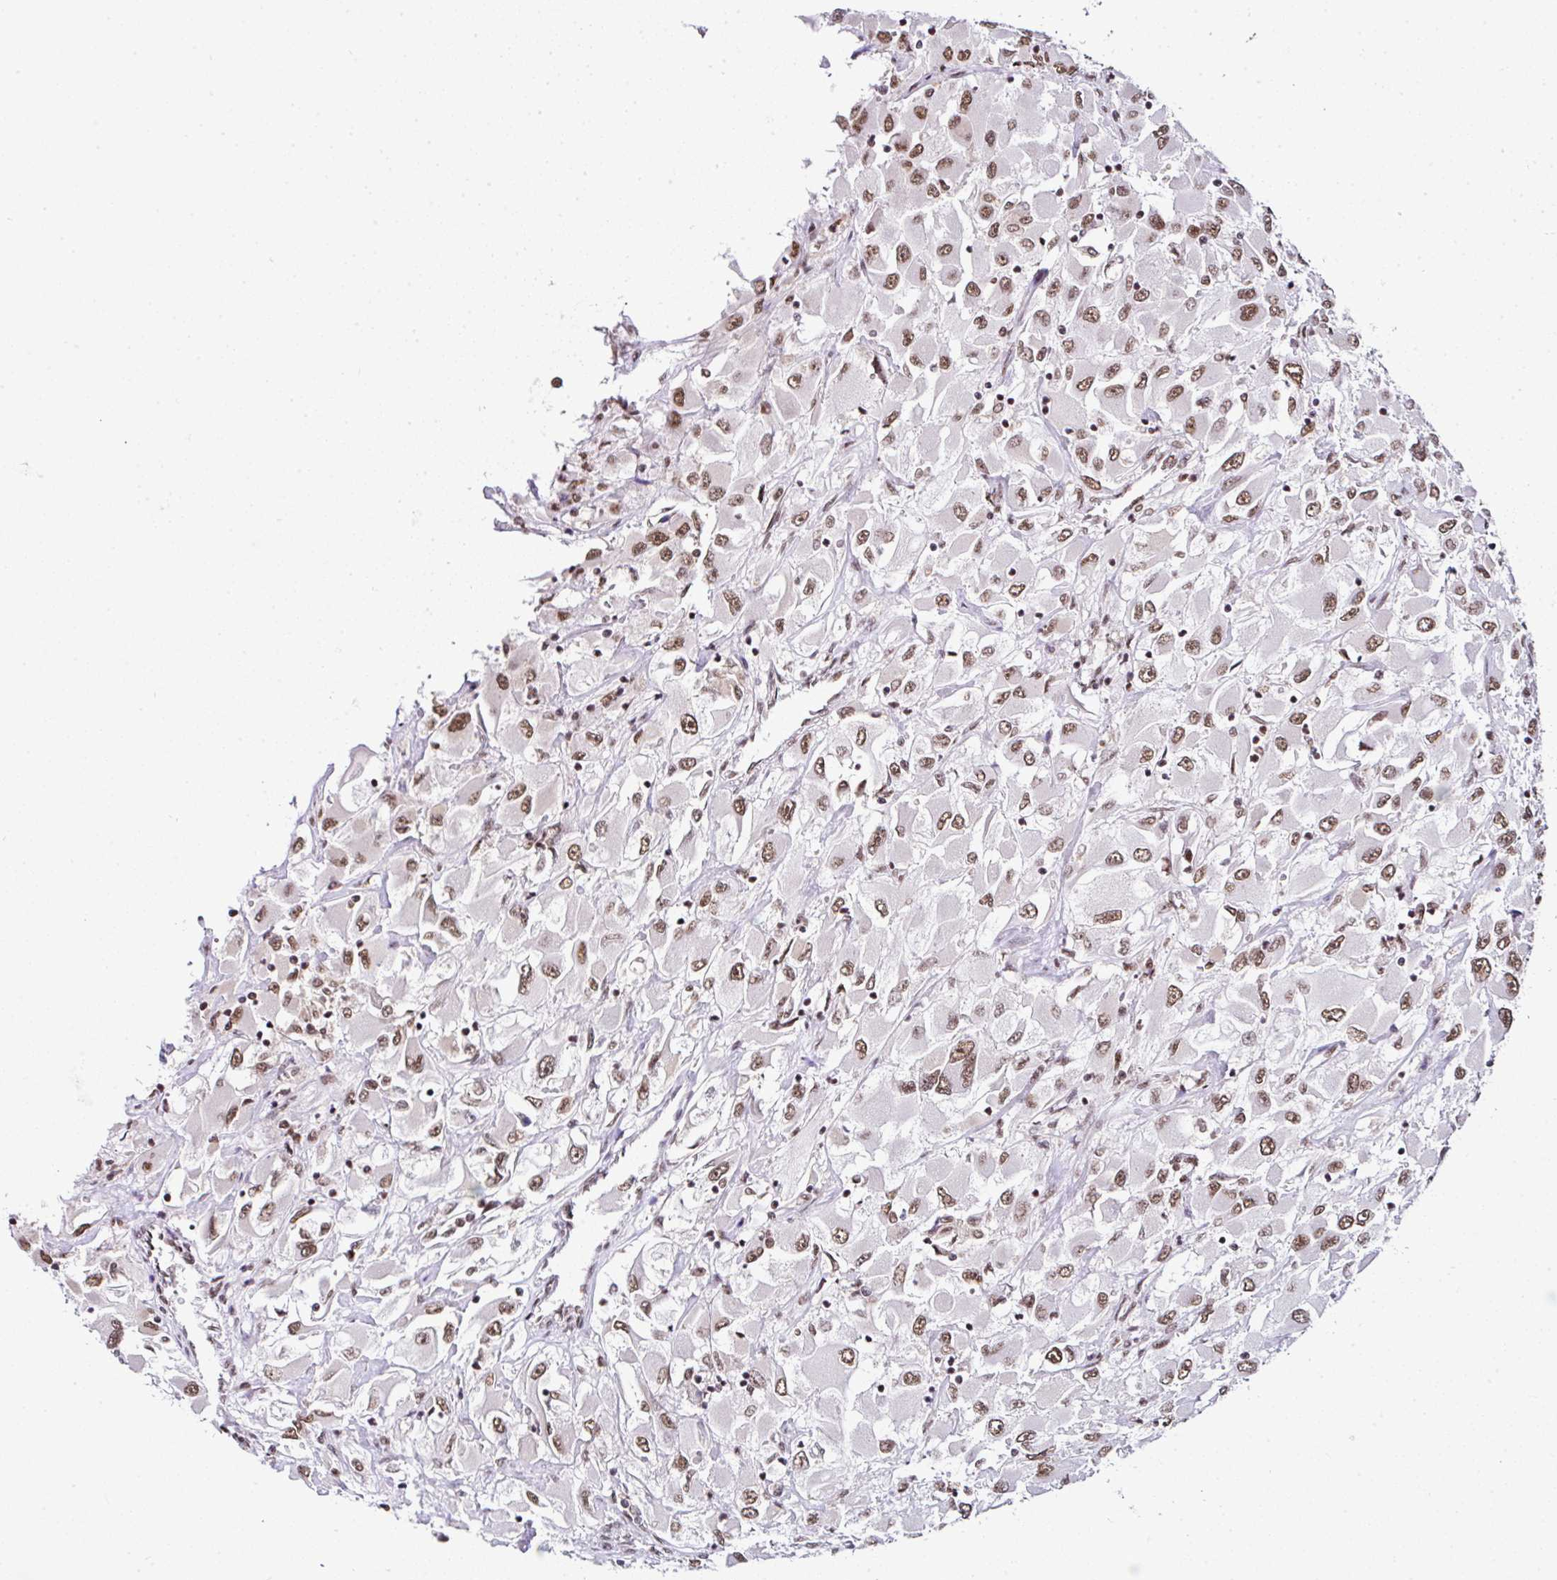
{"staining": {"intensity": "moderate", "quantity": ">75%", "location": "nuclear"}, "tissue": "renal cancer", "cell_type": "Tumor cells", "image_type": "cancer", "snomed": [{"axis": "morphology", "description": "Adenocarcinoma, NOS"}, {"axis": "topography", "description": "Kidney"}], "caption": "This is an image of immunohistochemistry staining of renal cancer (adenocarcinoma), which shows moderate staining in the nuclear of tumor cells.", "gene": "PTPN2", "patient": {"sex": "female", "age": 52}}